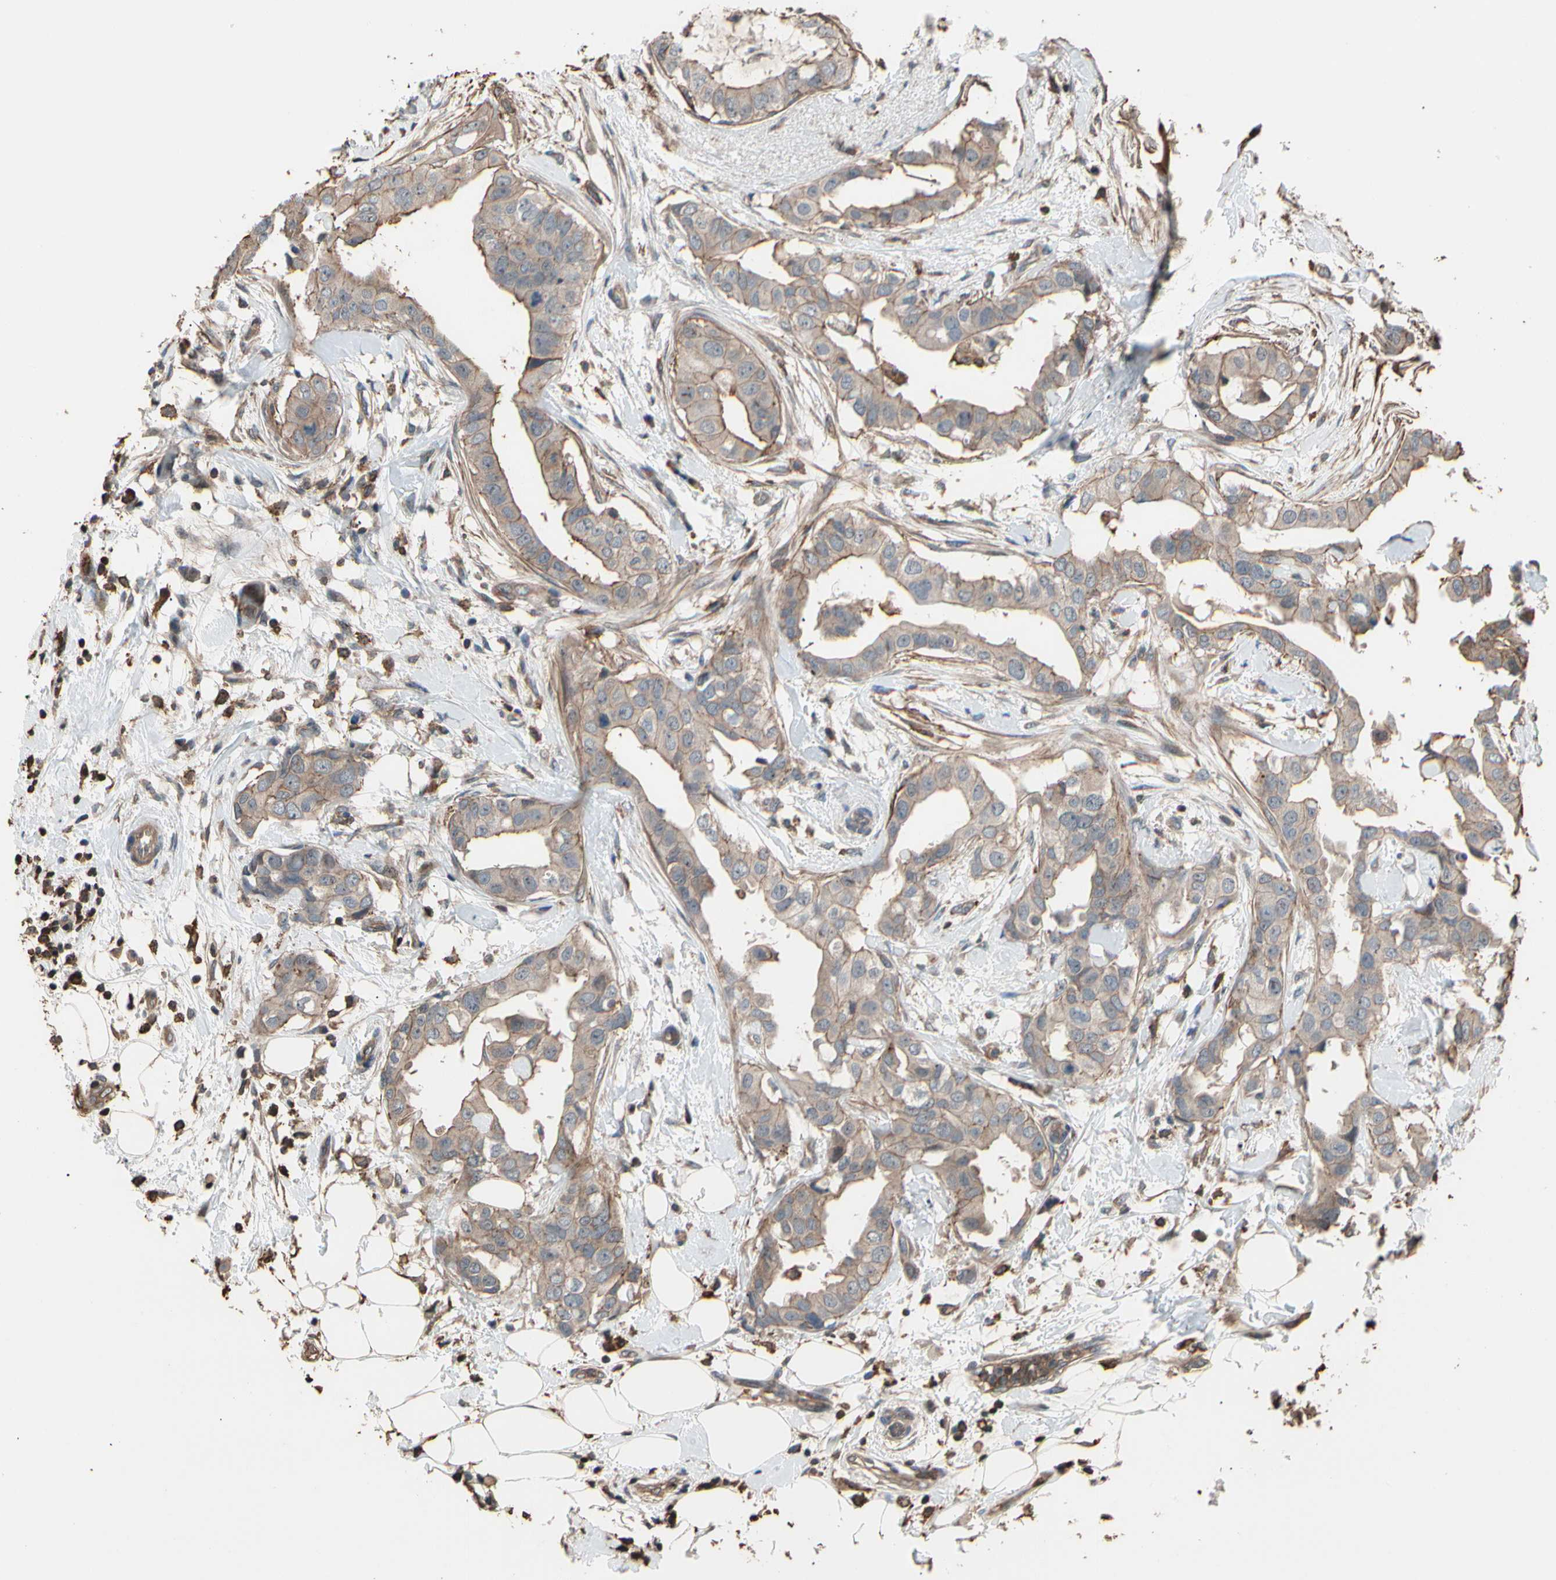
{"staining": {"intensity": "moderate", "quantity": "25%-75%", "location": "cytoplasmic/membranous"}, "tissue": "breast cancer", "cell_type": "Tumor cells", "image_type": "cancer", "snomed": [{"axis": "morphology", "description": "Duct carcinoma"}, {"axis": "topography", "description": "Breast"}], "caption": "A high-resolution micrograph shows immunohistochemistry (IHC) staining of breast infiltrating ductal carcinoma, which exhibits moderate cytoplasmic/membranous staining in about 25%-75% of tumor cells. (DAB (3,3'-diaminobenzidine) IHC with brightfield microscopy, high magnification).", "gene": "MAPK13", "patient": {"sex": "female", "age": 40}}